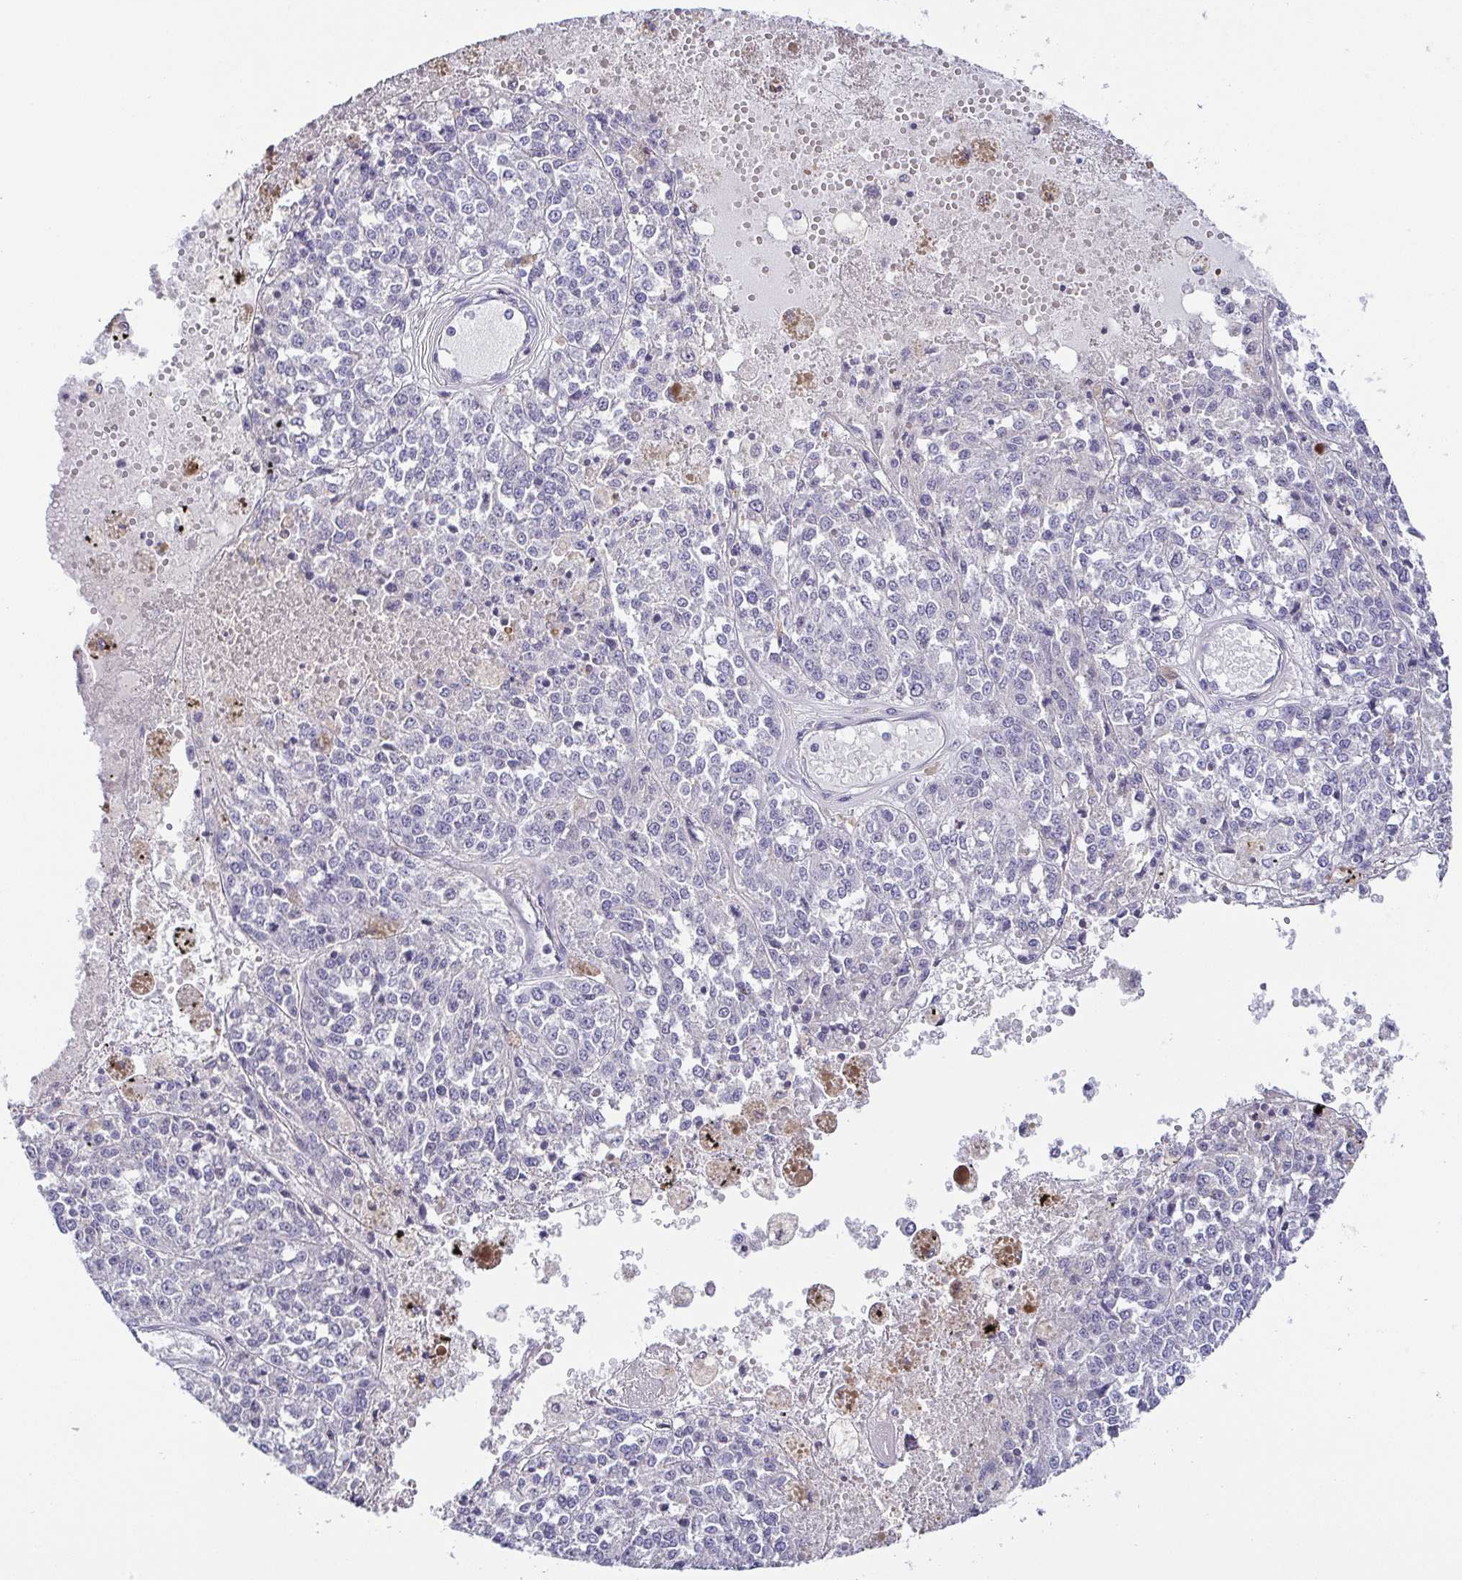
{"staining": {"intensity": "negative", "quantity": "none", "location": "none"}, "tissue": "melanoma", "cell_type": "Tumor cells", "image_type": "cancer", "snomed": [{"axis": "morphology", "description": "Malignant melanoma, Metastatic site"}, {"axis": "topography", "description": "Lymph node"}], "caption": "This is an IHC photomicrograph of melanoma. There is no staining in tumor cells.", "gene": "RNASE7", "patient": {"sex": "female", "age": 64}}